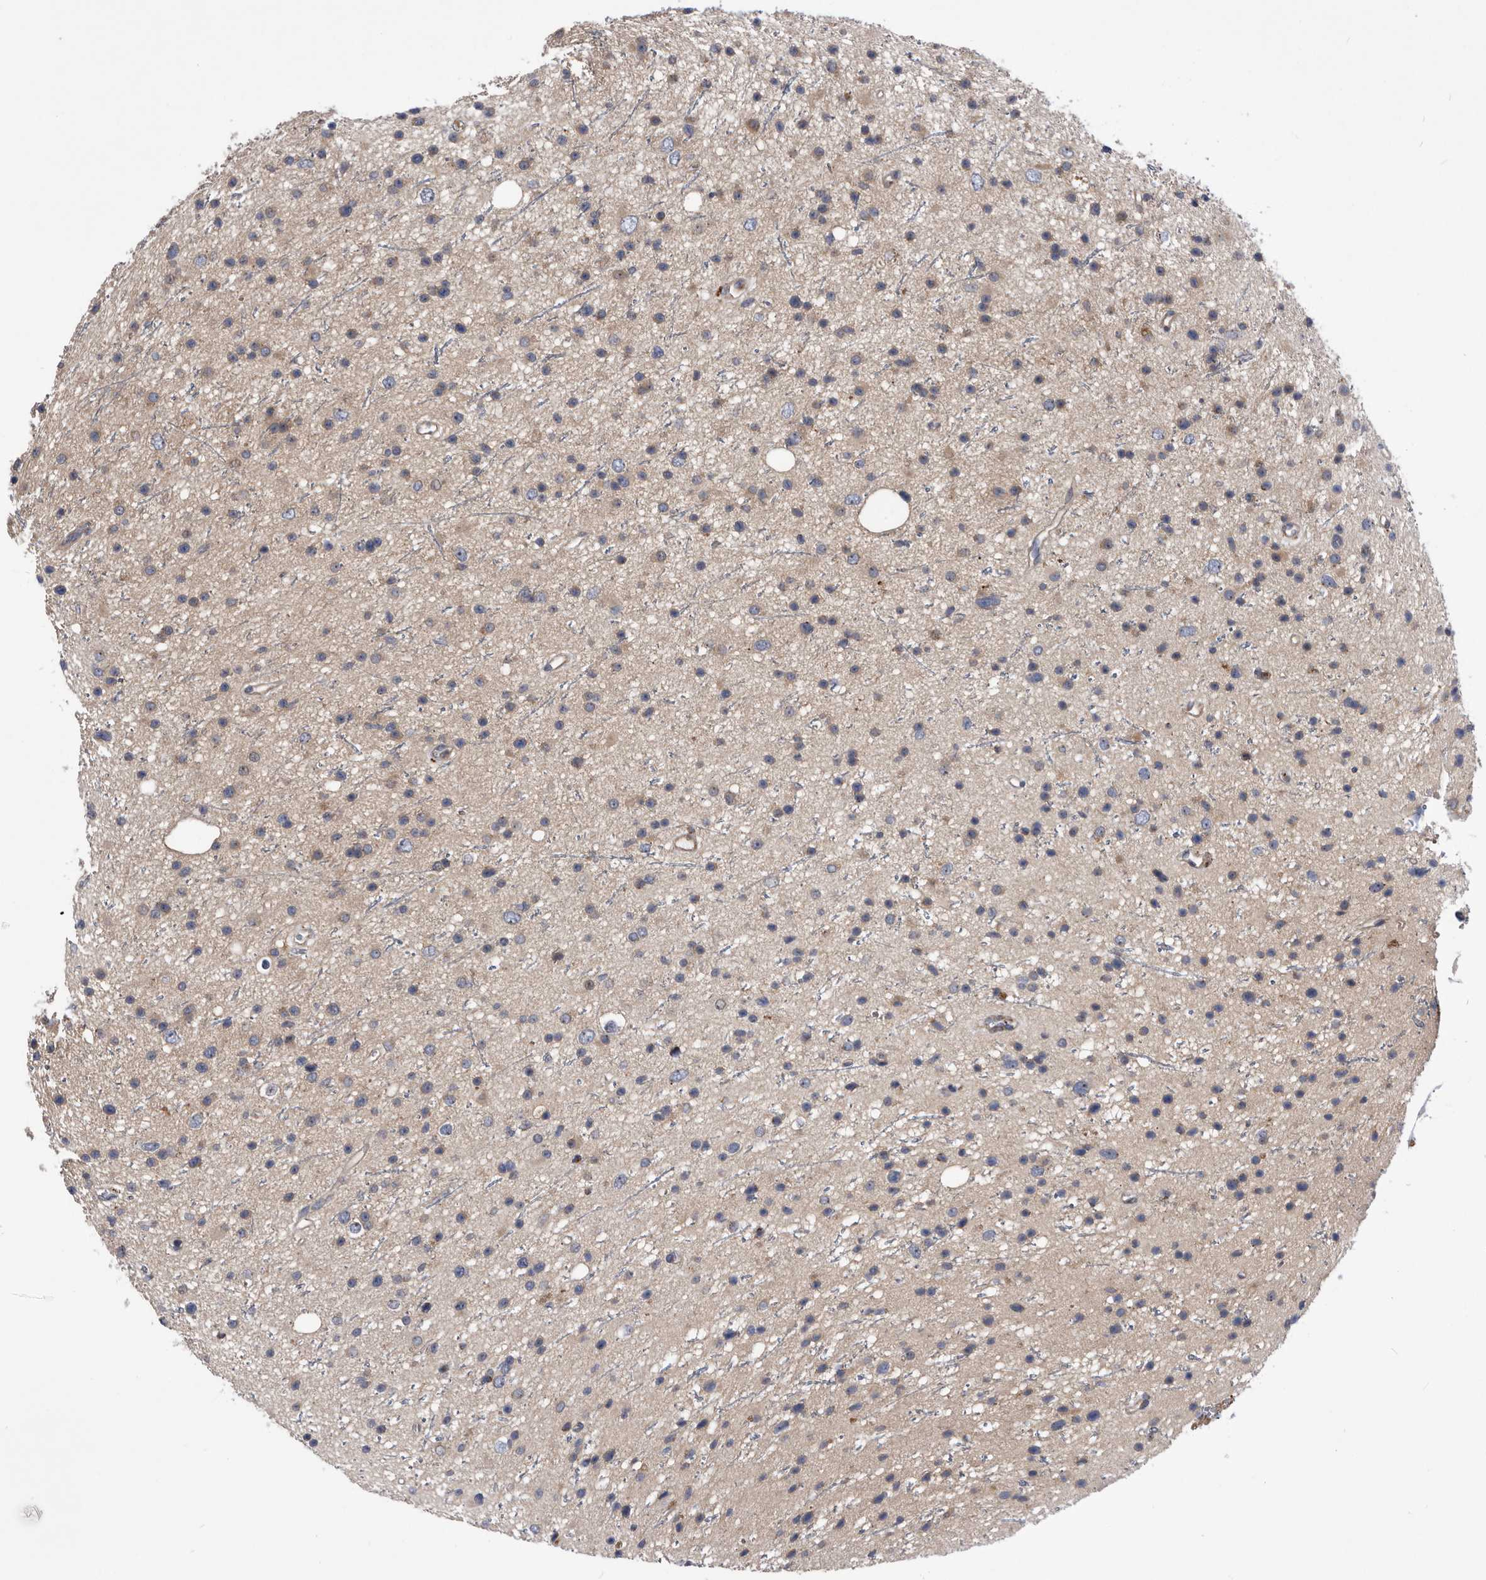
{"staining": {"intensity": "weak", "quantity": "25%-75%", "location": "cytoplasmic/membranous"}, "tissue": "glioma", "cell_type": "Tumor cells", "image_type": "cancer", "snomed": [{"axis": "morphology", "description": "Glioma, malignant, Low grade"}, {"axis": "topography", "description": "Cerebral cortex"}], "caption": "Protein analysis of malignant glioma (low-grade) tissue shows weak cytoplasmic/membranous staining in approximately 25%-75% of tumor cells.", "gene": "BAIAP3", "patient": {"sex": "female", "age": 39}}